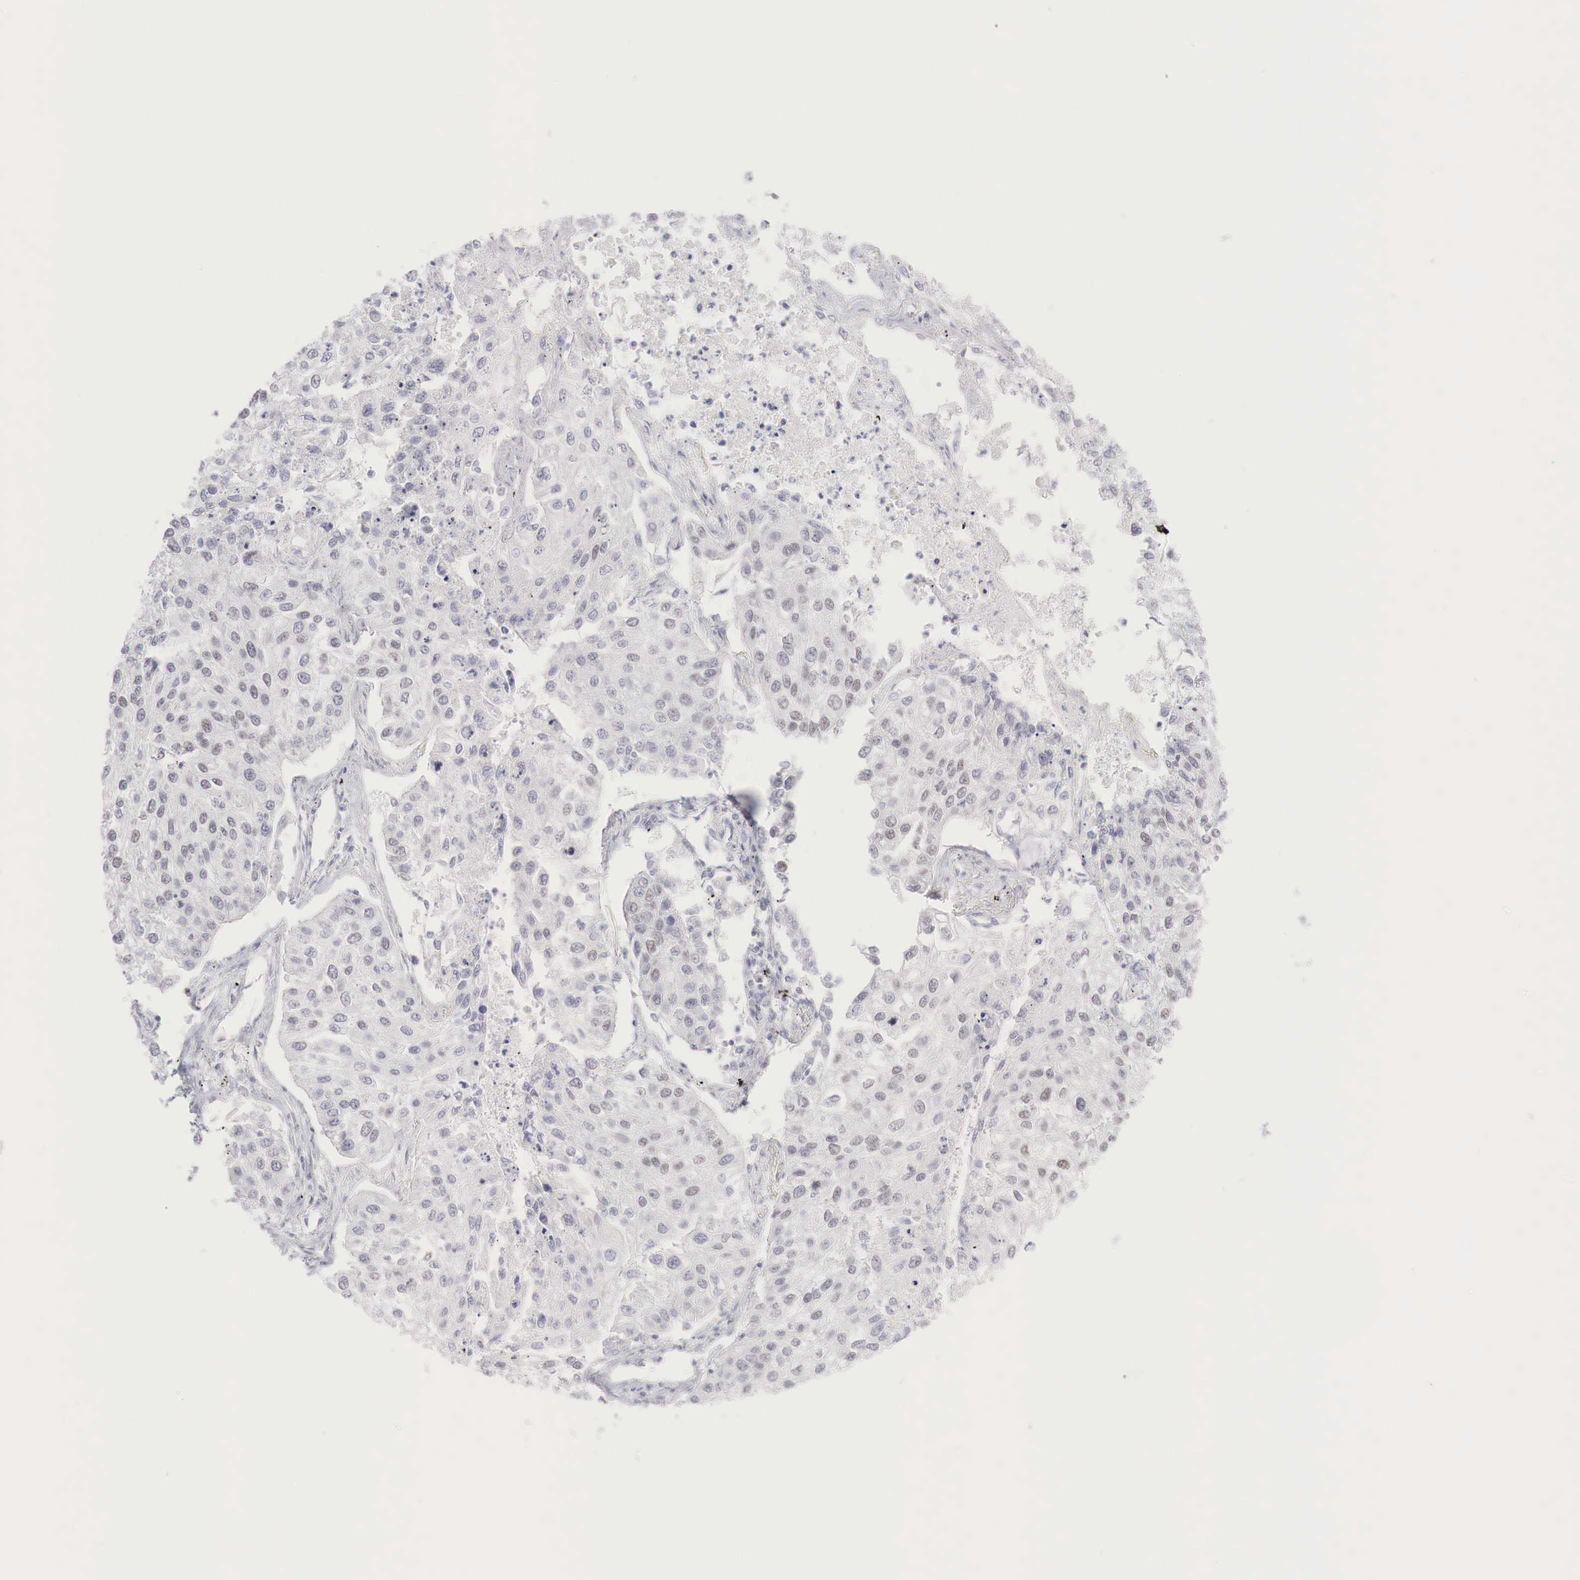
{"staining": {"intensity": "weak", "quantity": "<25%", "location": "nuclear"}, "tissue": "lung cancer", "cell_type": "Tumor cells", "image_type": "cancer", "snomed": [{"axis": "morphology", "description": "Squamous cell carcinoma, NOS"}, {"axis": "topography", "description": "Lung"}], "caption": "A histopathology image of human lung cancer is negative for staining in tumor cells.", "gene": "FOXP2", "patient": {"sex": "male", "age": 75}}